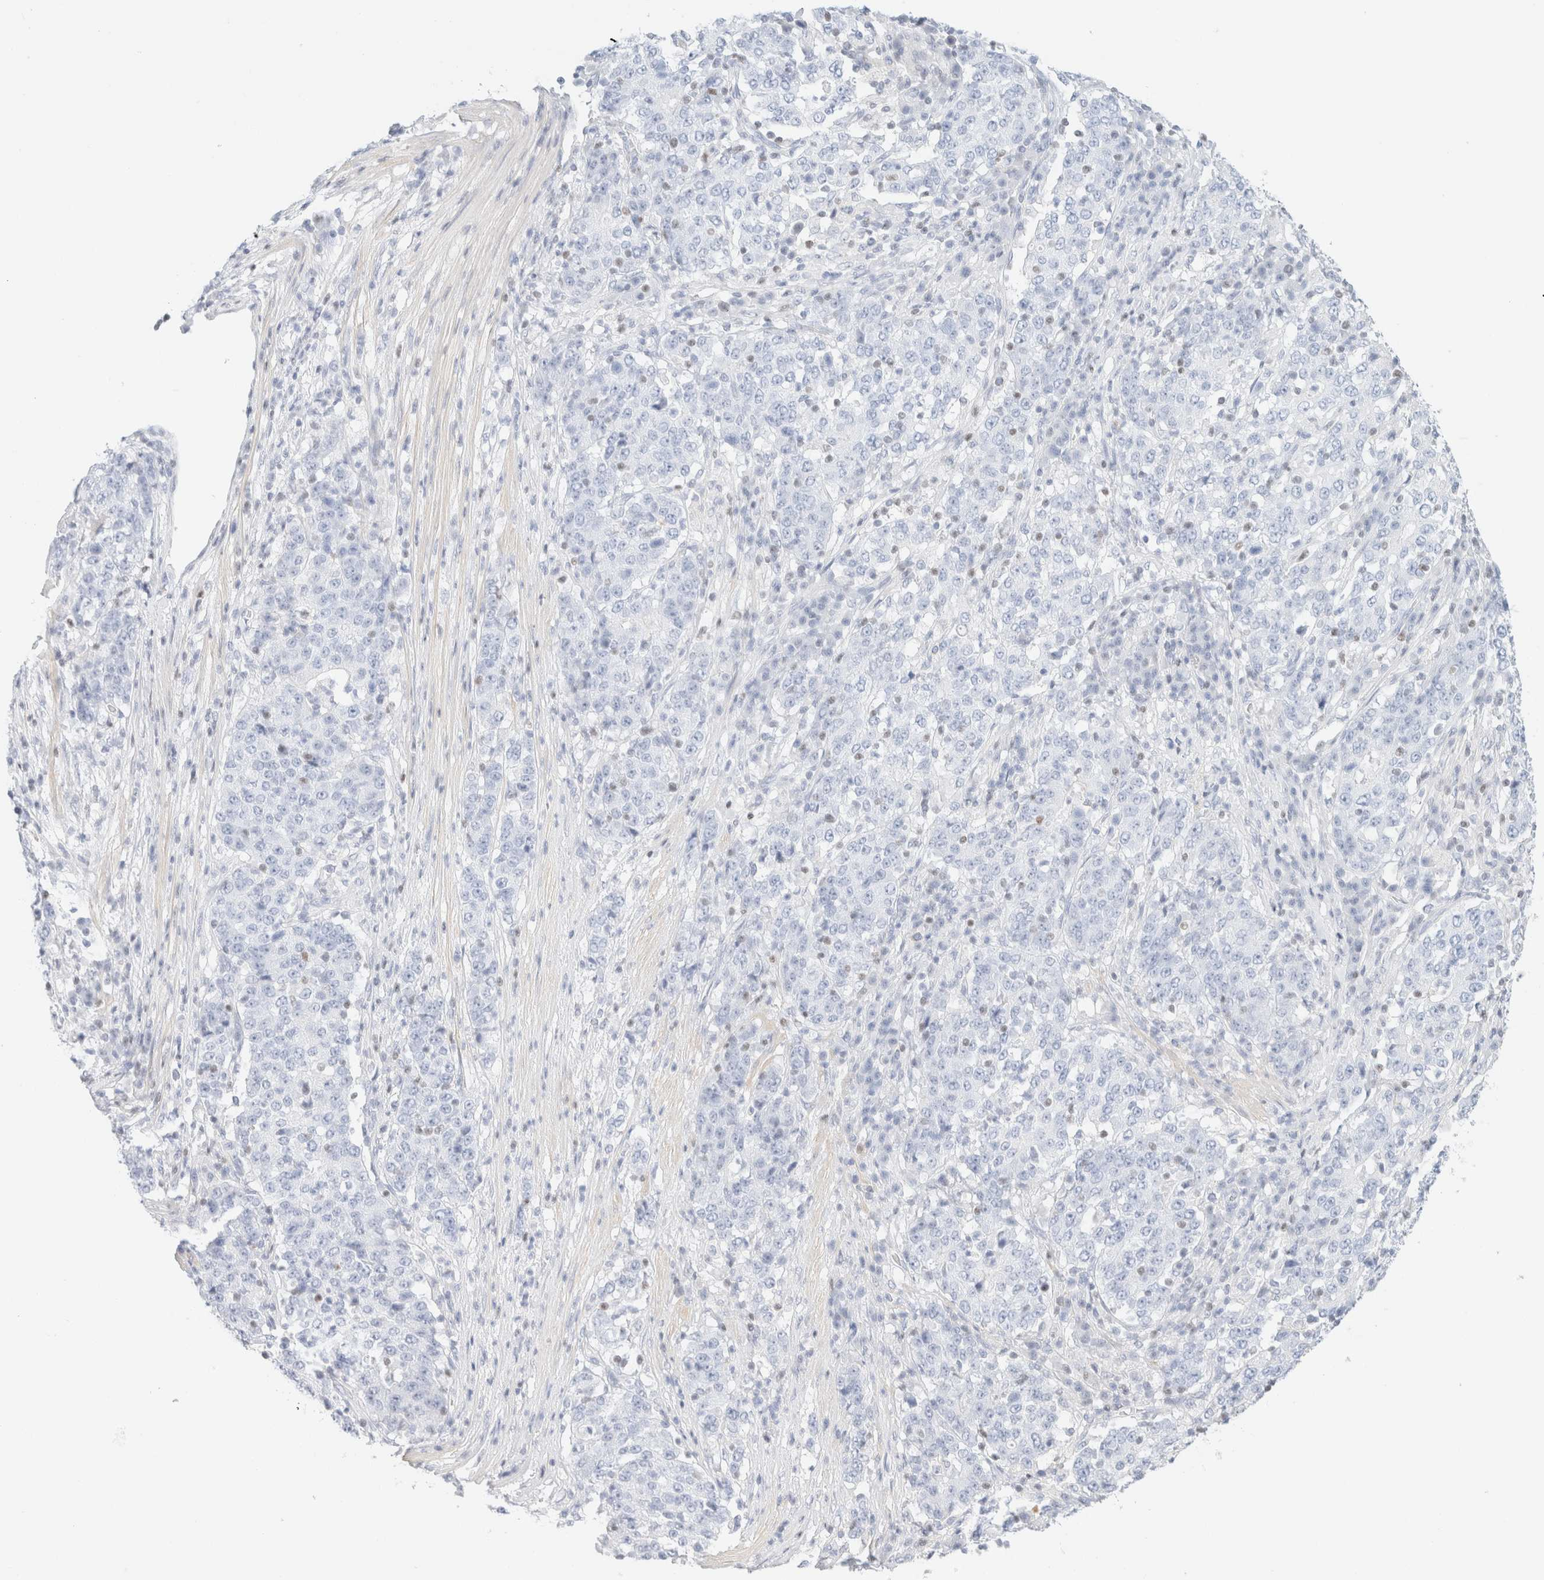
{"staining": {"intensity": "negative", "quantity": "none", "location": "none"}, "tissue": "stomach cancer", "cell_type": "Tumor cells", "image_type": "cancer", "snomed": [{"axis": "morphology", "description": "Adenocarcinoma, NOS"}, {"axis": "topography", "description": "Stomach"}], "caption": "The image displays no staining of tumor cells in adenocarcinoma (stomach). (Brightfield microscopy of DAB immunohistochemistry (IHC) at high magnification).", "gene": "IKZF3", "patient": {"sex": "male", "age": 59}}